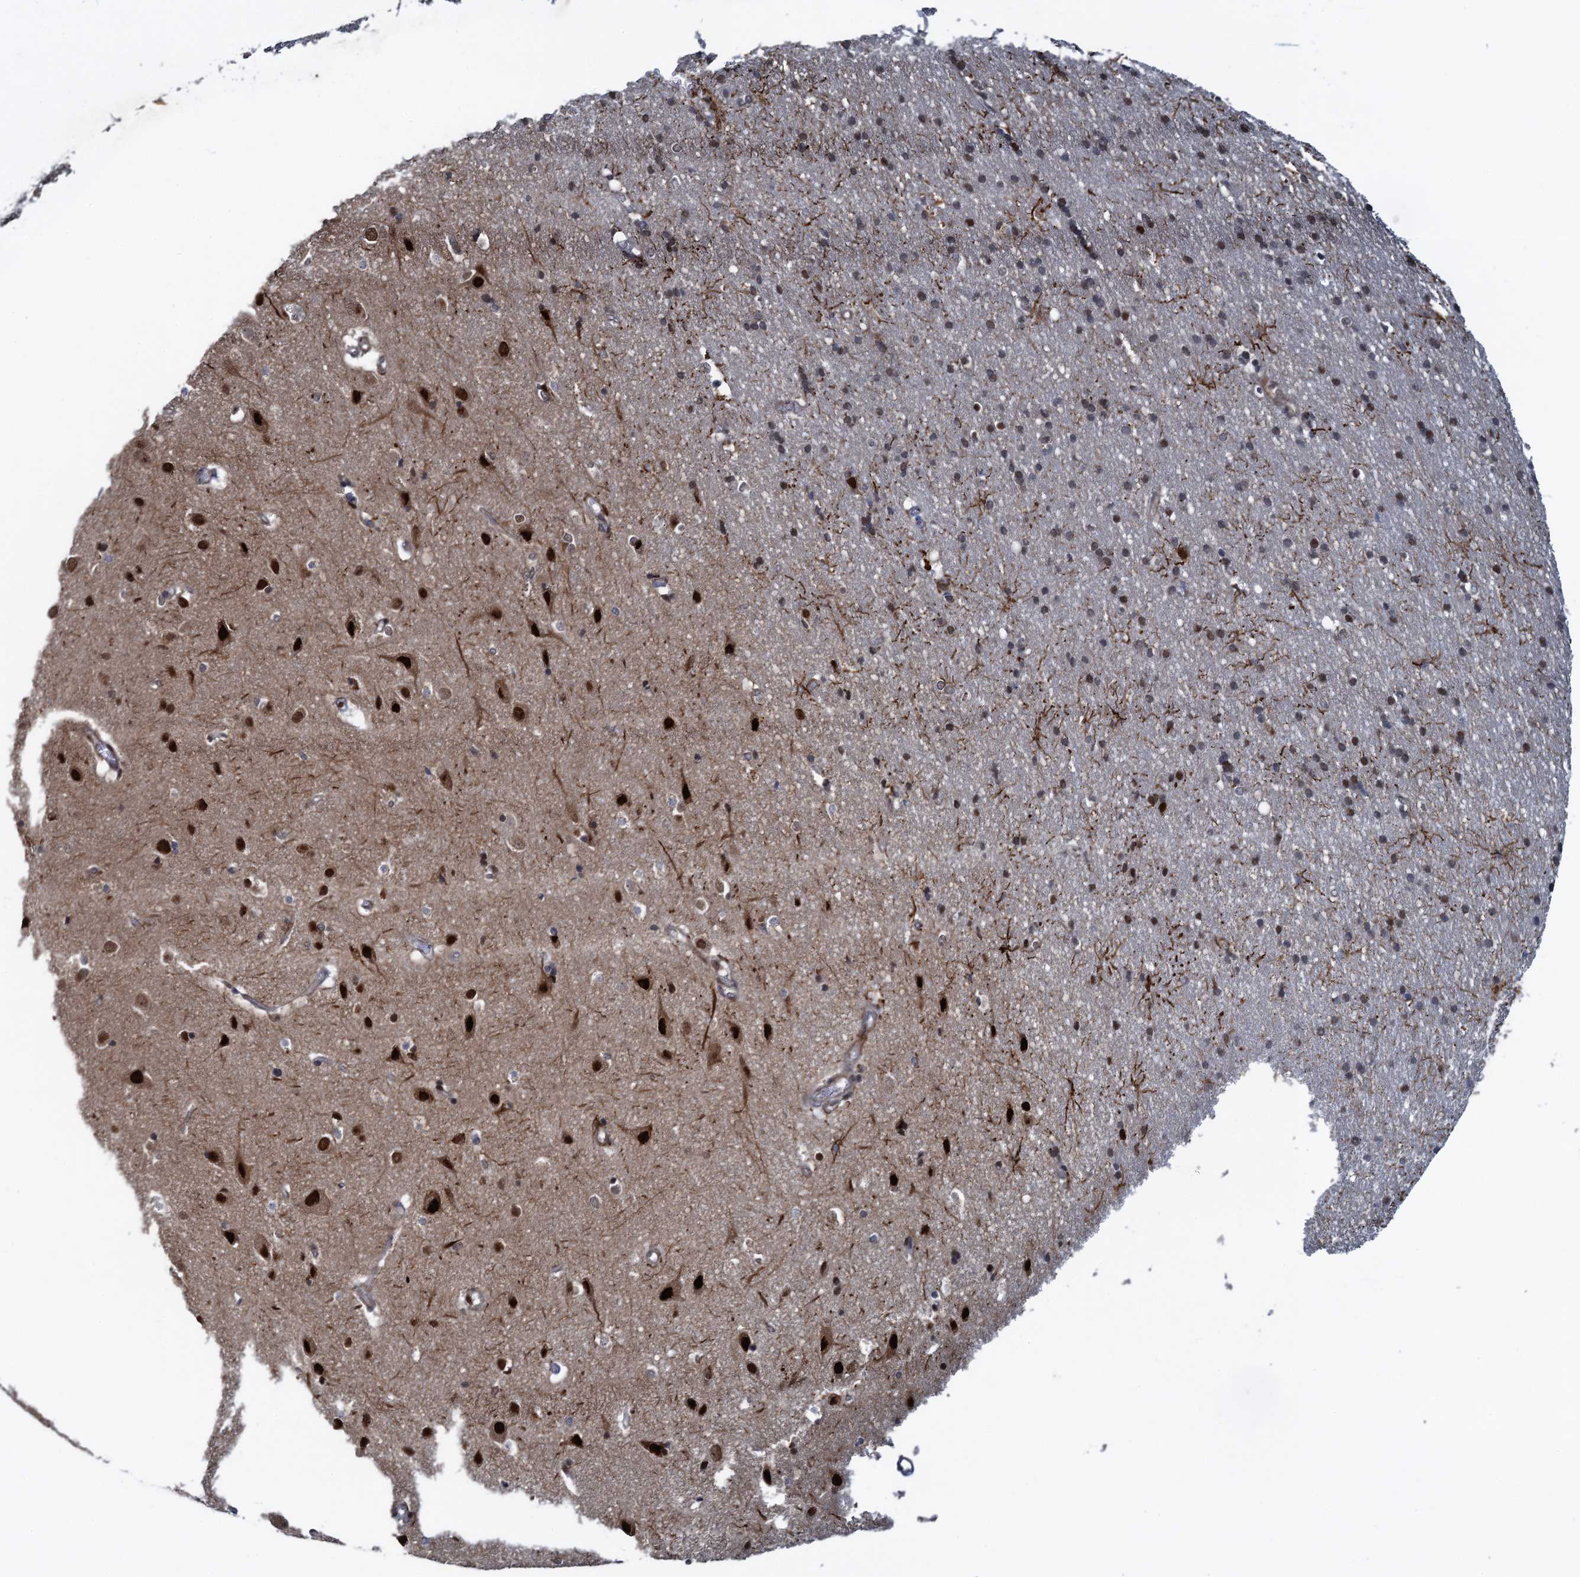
{"staining": {"intensity": "weak", "quantity": ">75%", "location": "cytoplasmic/membranous"}, "tissue": "cerebral cortex", "cell_type": "Endothelial cells", "image_type": "normal", "snomed": [{"axis": "morphology", "description": "Normal tissue, NOS"}, {"axis": "topography", "description": "Cerebral cortex"}], "caption": "Cerebral cortex stained for a protein demonstrates weak cytoplasmic/membranous positivity in endothelial cells.", "gene": "ATOSA", "patient": {"sex": "male", "age": 54}}